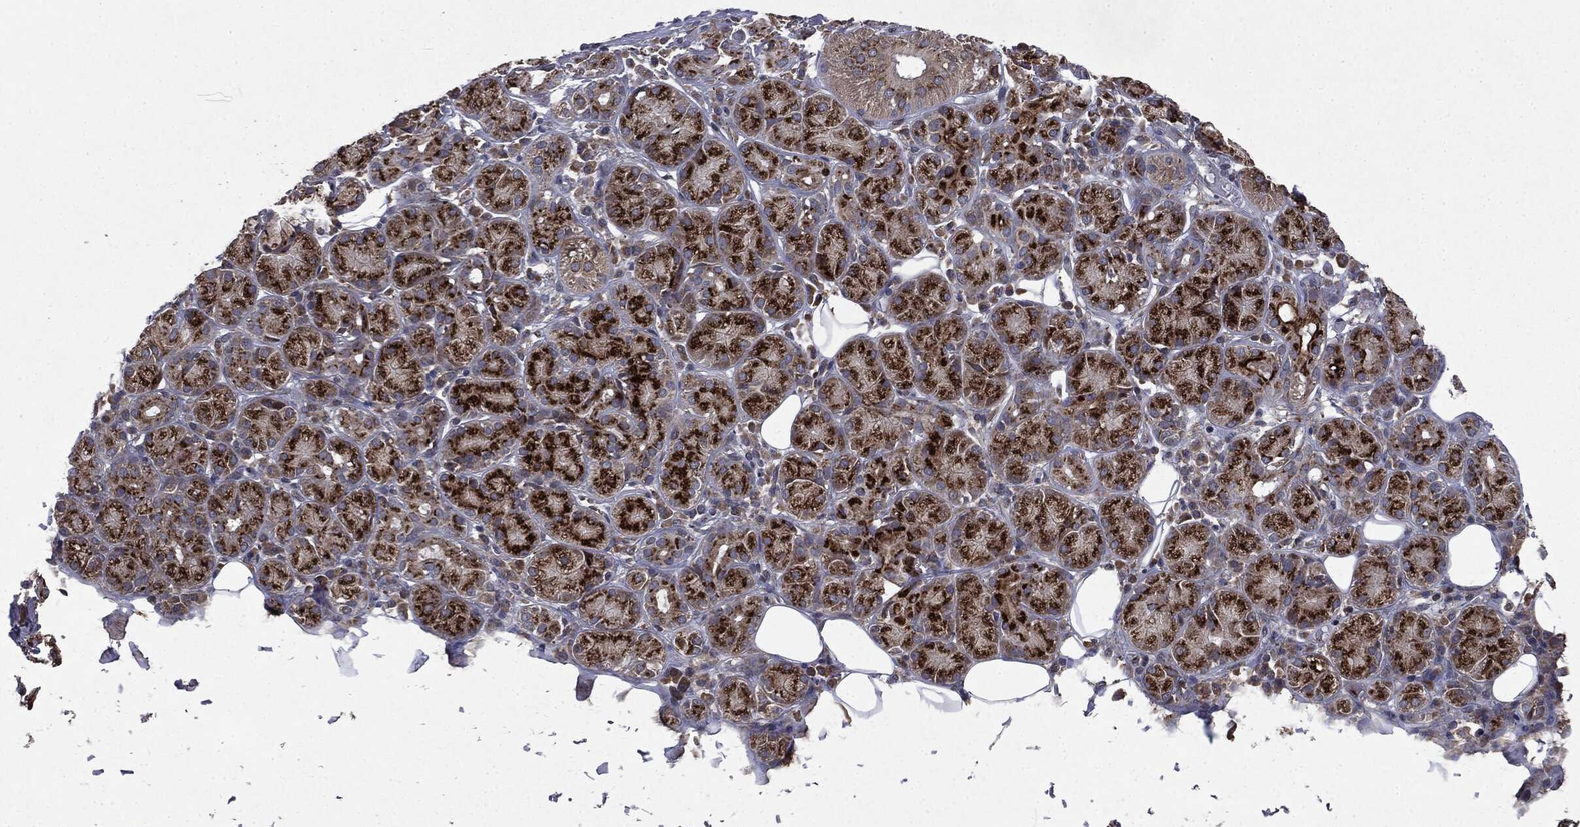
{"staining": {"intensity": "strong", "quantity": ">75%", "location": "cytoplasmic/membranous"}, "tissue": "salivary gland", "cell_type": "Glandular cells", "image_type": "normal", "snomed": [{"axis": "morphology", "description": "Normal tissue, NOS"}, {"axis": "topography", "description": "Salivary gland"}], "caption": "Glandular cells show strong cytoplasmic/membranous expression in approximately >75% of cells in normal salivary gland.", "gene": "PLPPR2", "patient": {"sex": "male", "age": 71}}